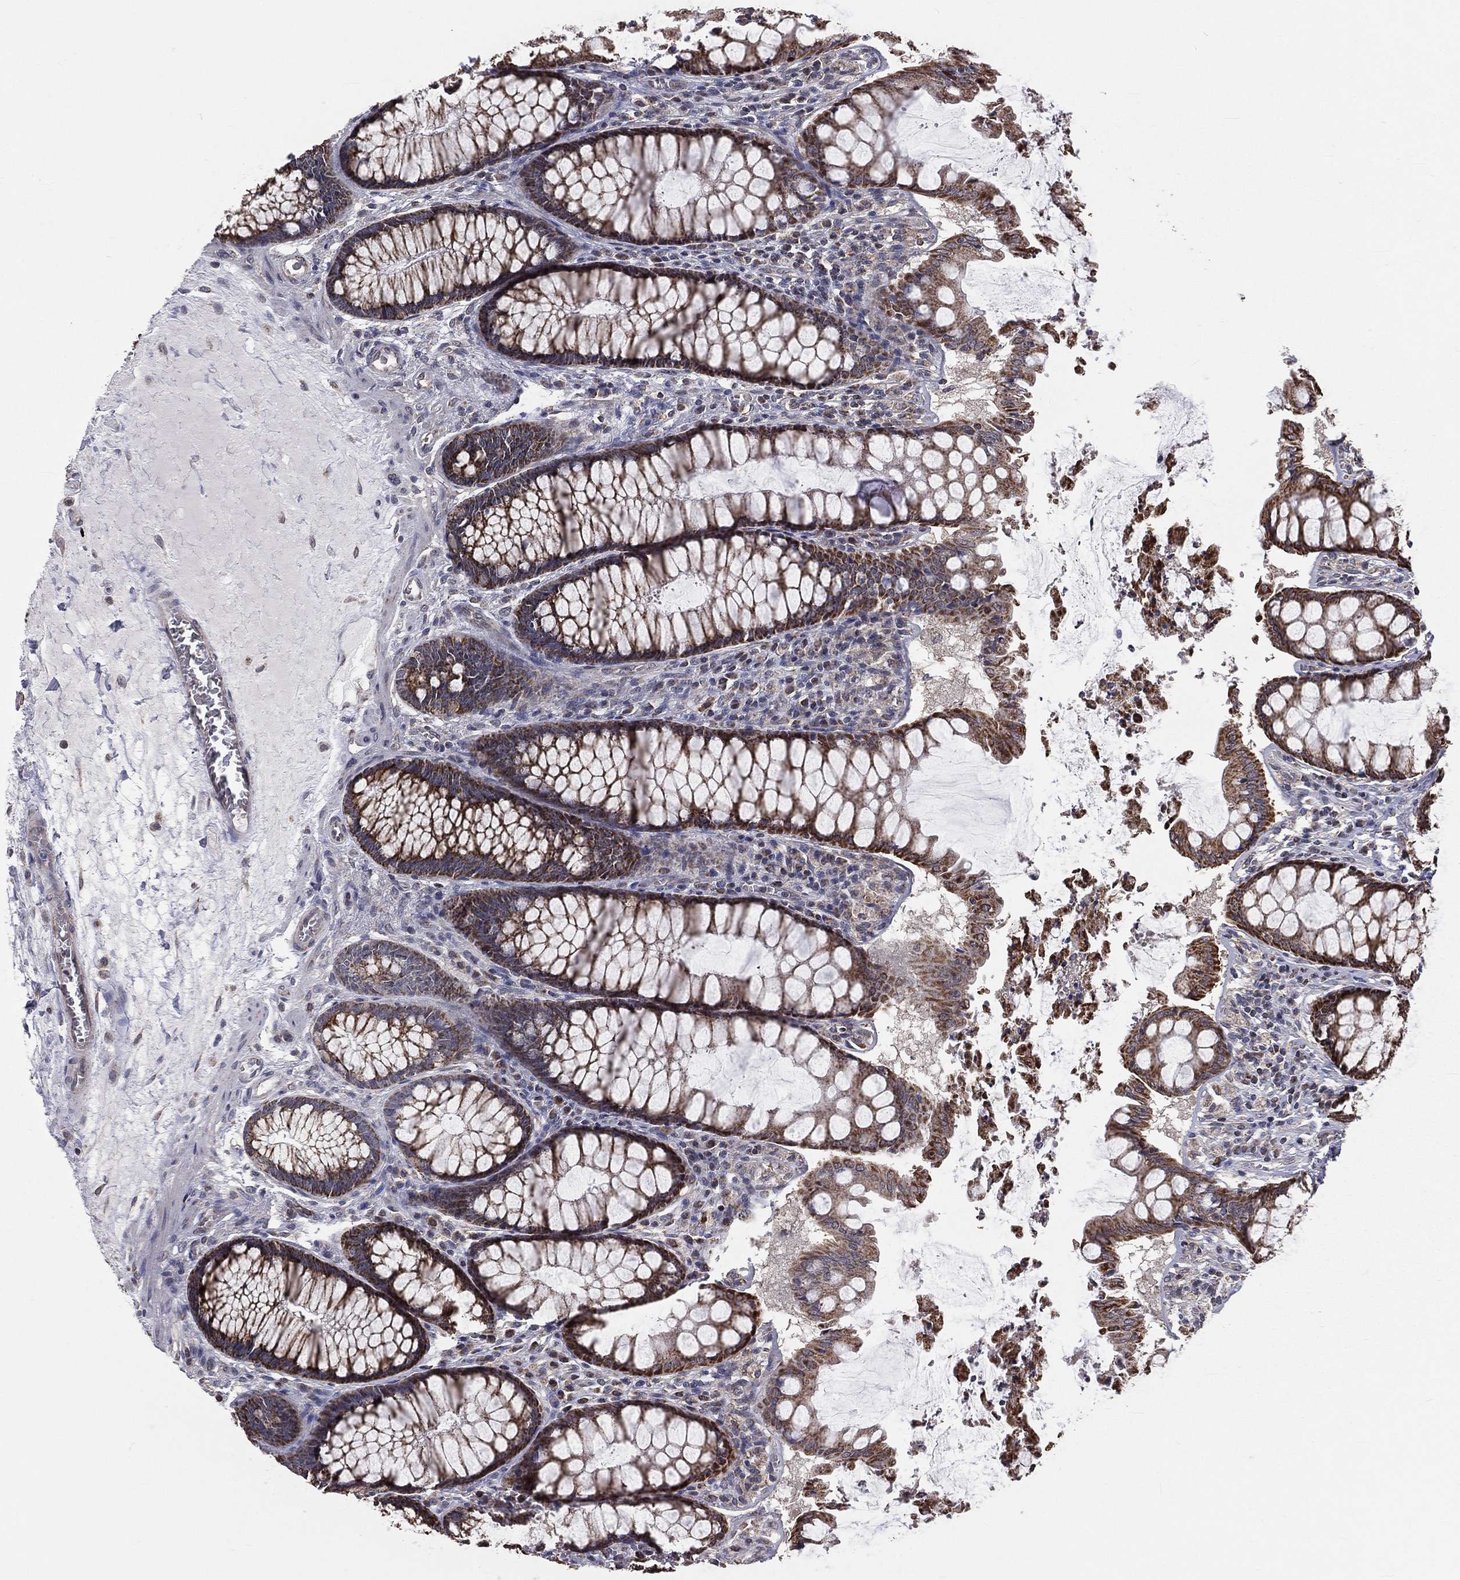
{"staining": {"intensity": "negative", "quantity": "none", "location": "none"}, "tissue": "colon", "cell_type": "Endothelial cells", "image_type": "normal", "snomed": [{"axis": "morphology", "description": "Normal tissue, NOS"}, {"axis": "topography", "description": "Colon"}], "caption": "High magnification brightfield microscopy of unremarkable colon stained with DAB (brown) and counterstained with hematoxylin (blue): endothelial cells show no significant expression.", "gene": "MRPL46", "patient": {"sex": "female", "age": 65}}